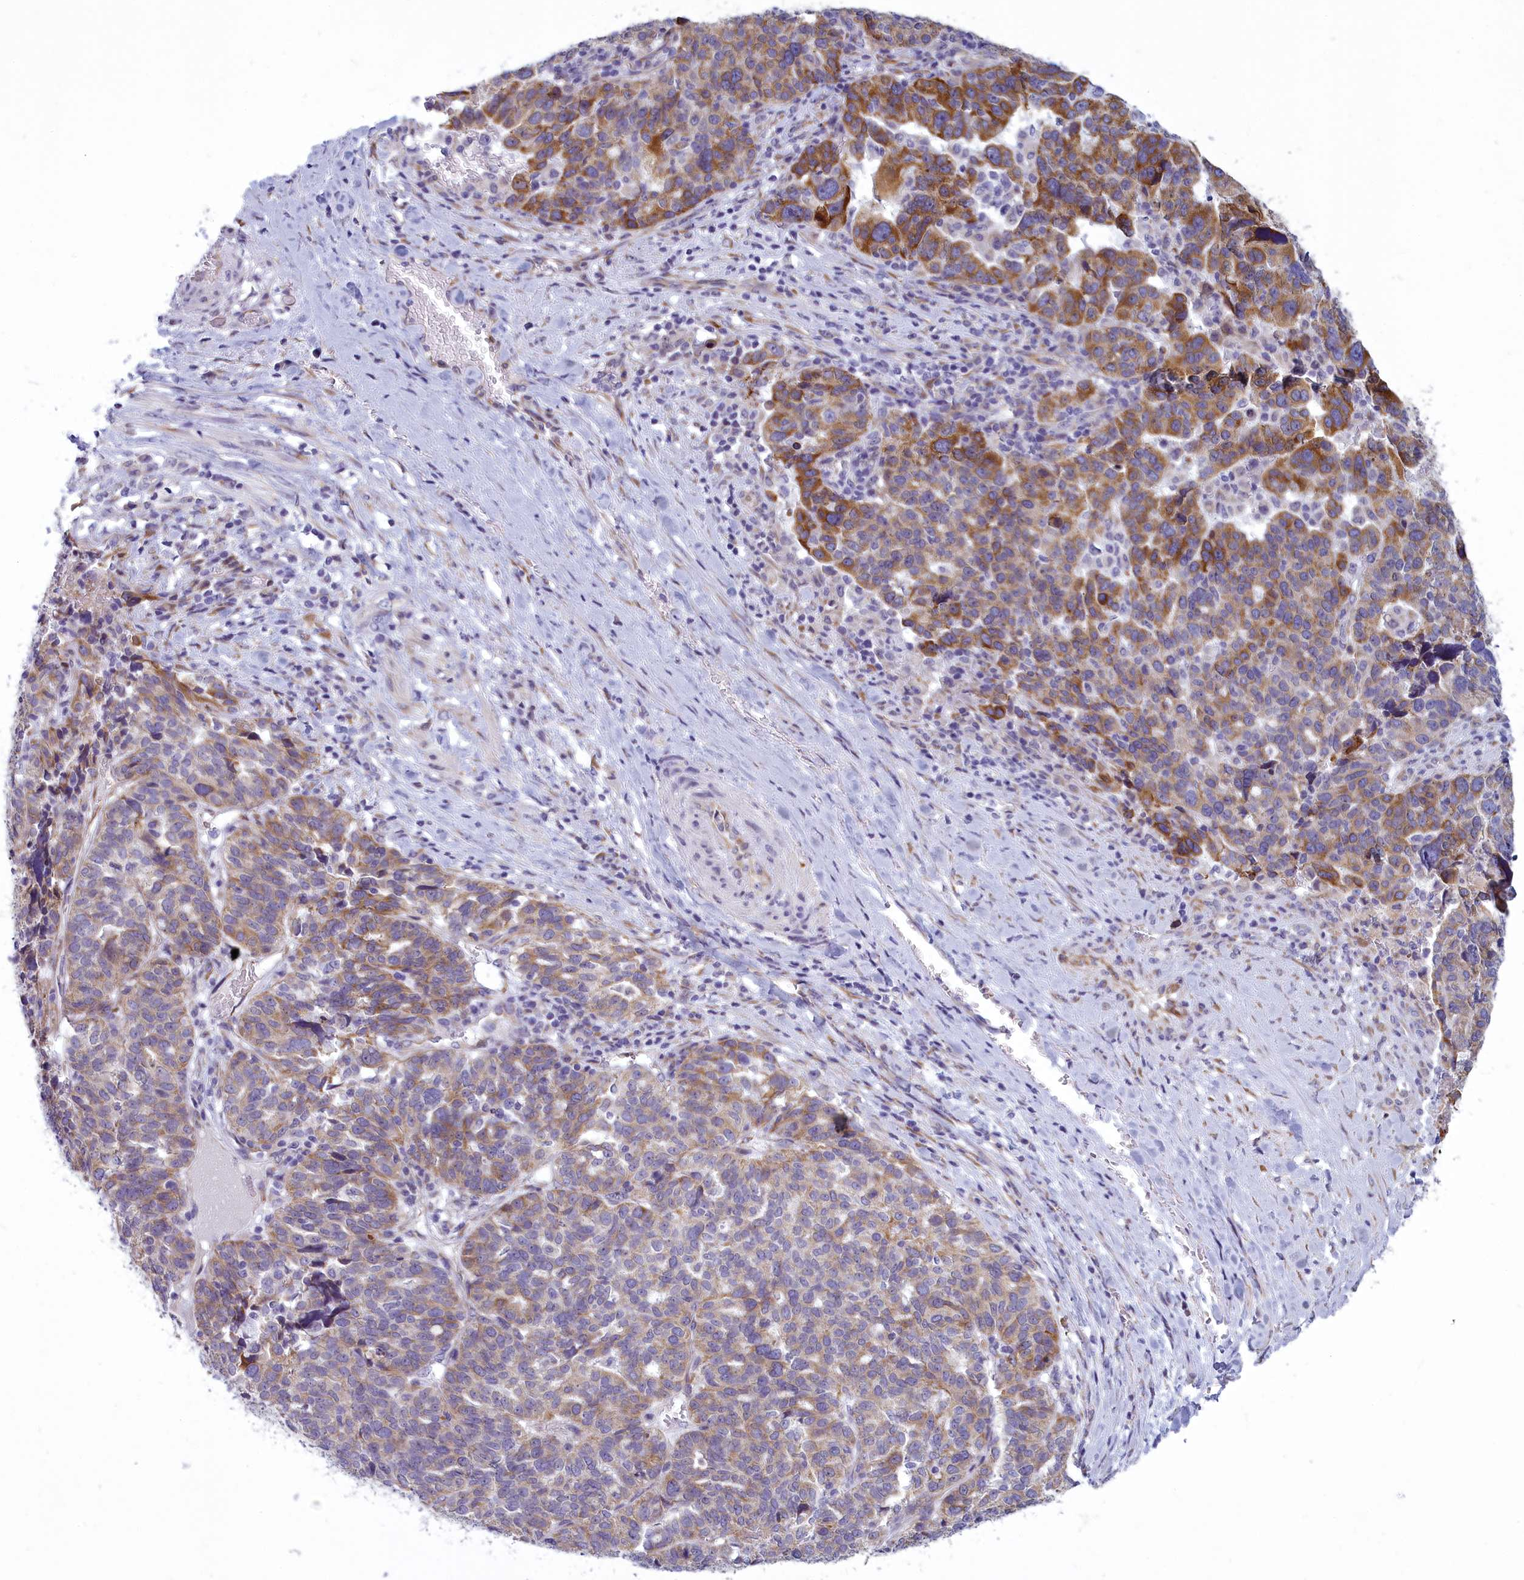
{"staining": {"intensity": "moderate", "quantity": "25%-75%", "location": "cytoplasmic/membranous"}, "tissue": "ovarian cancer", "cell_type": "Tumor cells", "image_type": "cancer", "snomed": [{"axis": "morphology", "description": "Cystadenocarcinoma, serous, NOS"}, {"axis": "topography", "description": "Ovary"}], "caption": "About 25%-75% of tumor cells in ovarian serous cystadenocarcinoma exhibit moderate cytoplasmic/membranous protein staining as visualized by brown immunohistochemical staining.", "gene": "CENATAC", "patient": {"sex": "female", "age": 59}}